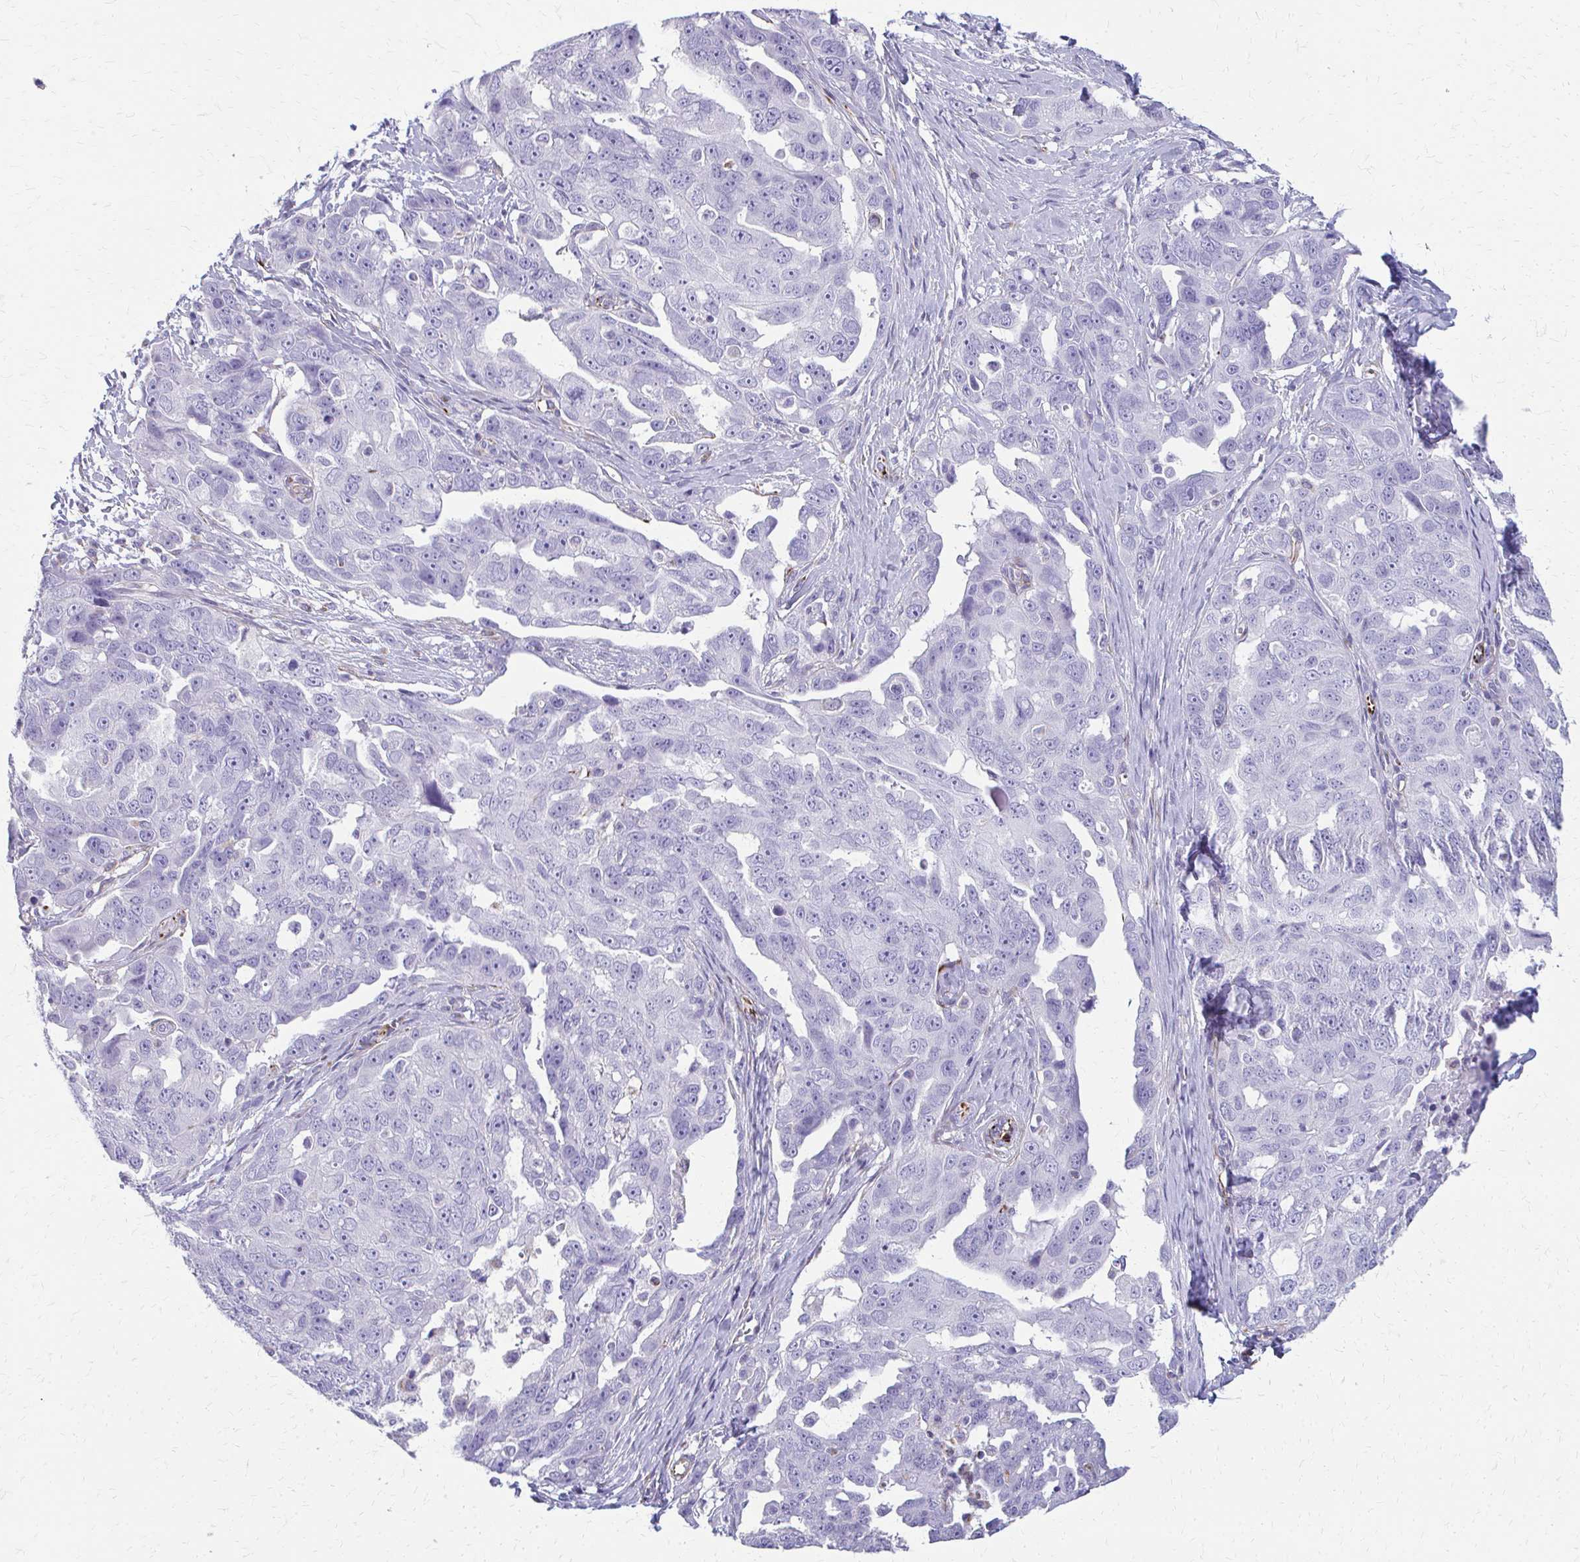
{"staining": {"intensity": "negative", "quantity": "none", "location": "none"}, "tissue": "ovarian cancer", "cell_type": "Tumor cells", "image_type": "cancer", "snomed": [{"axis": "morphology", "description": "Carcinoma, endometroid"}, {"axis": "topography", "description": "Ovary"}], "caption": "Protein analysis of endometroid carcinoma (ovarian) displays no significant positivity in tumor cells.", "gene": "TRIM6", "patient": {"sex": "female", "age": 70}}